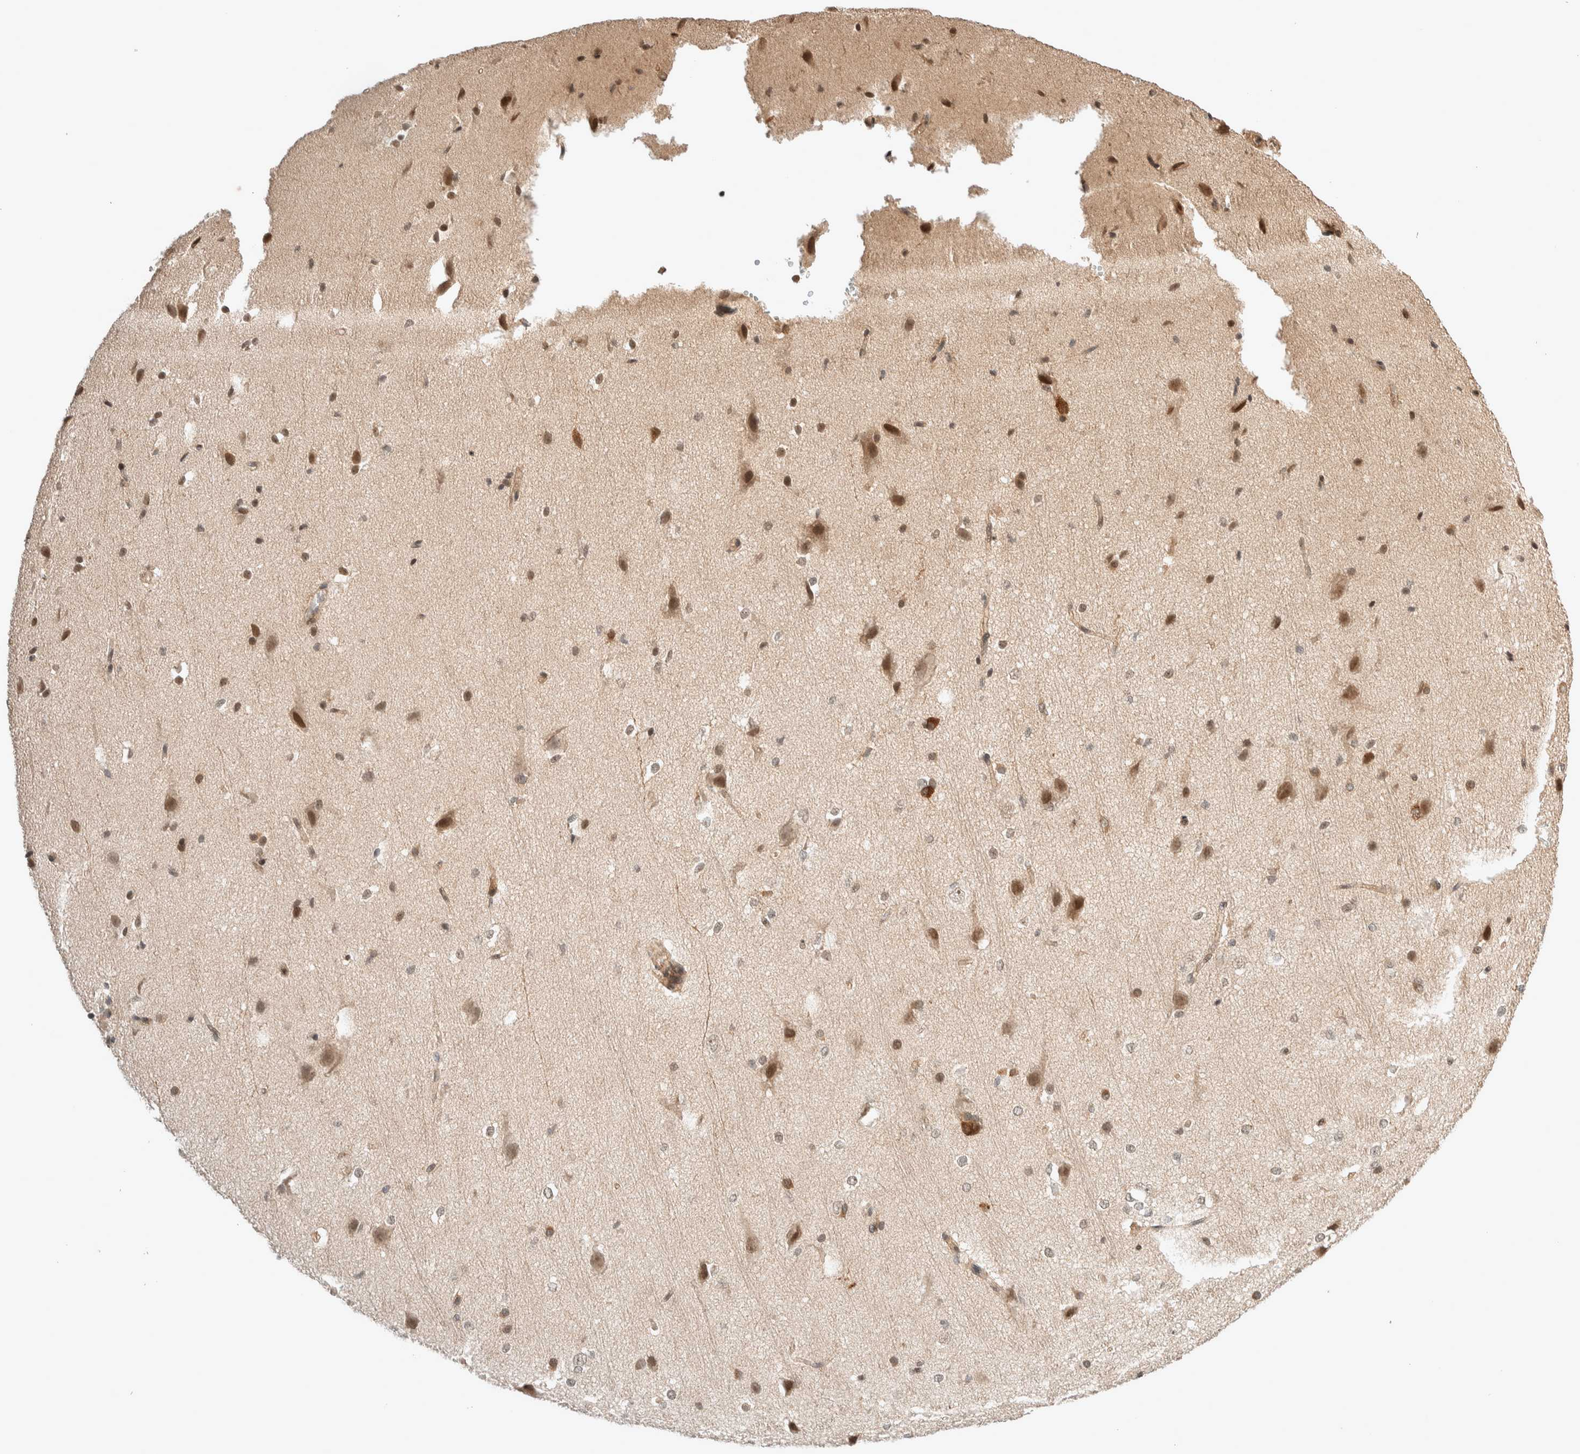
{"staining": {"intensity": "weak", "quantity": "25%-75%", "location": "cytoplasmic/membranous,nuclear"}, "tissue": "cerebral cortex", "cell_type": "Endothelial cells", "image_type": "normal", "snomed": [{"axis": "morphology", "description": "Normal tissue, NOS"}, {"axis": "morphology", "description": "Developmental malformation"}, {"axis": "topography", "description": "Cerebral cortex"}], "caption": "DAB (3,3'-diaminobenzidine) immunohistochemical staining of unremarkable cerebral cortex displays weak cytoplasmic/membranous,nuclear protein expression in about 25%-75% of endothelial cells.", "gene": "THRA", "patient": {"sex": "female", "age": 30}}